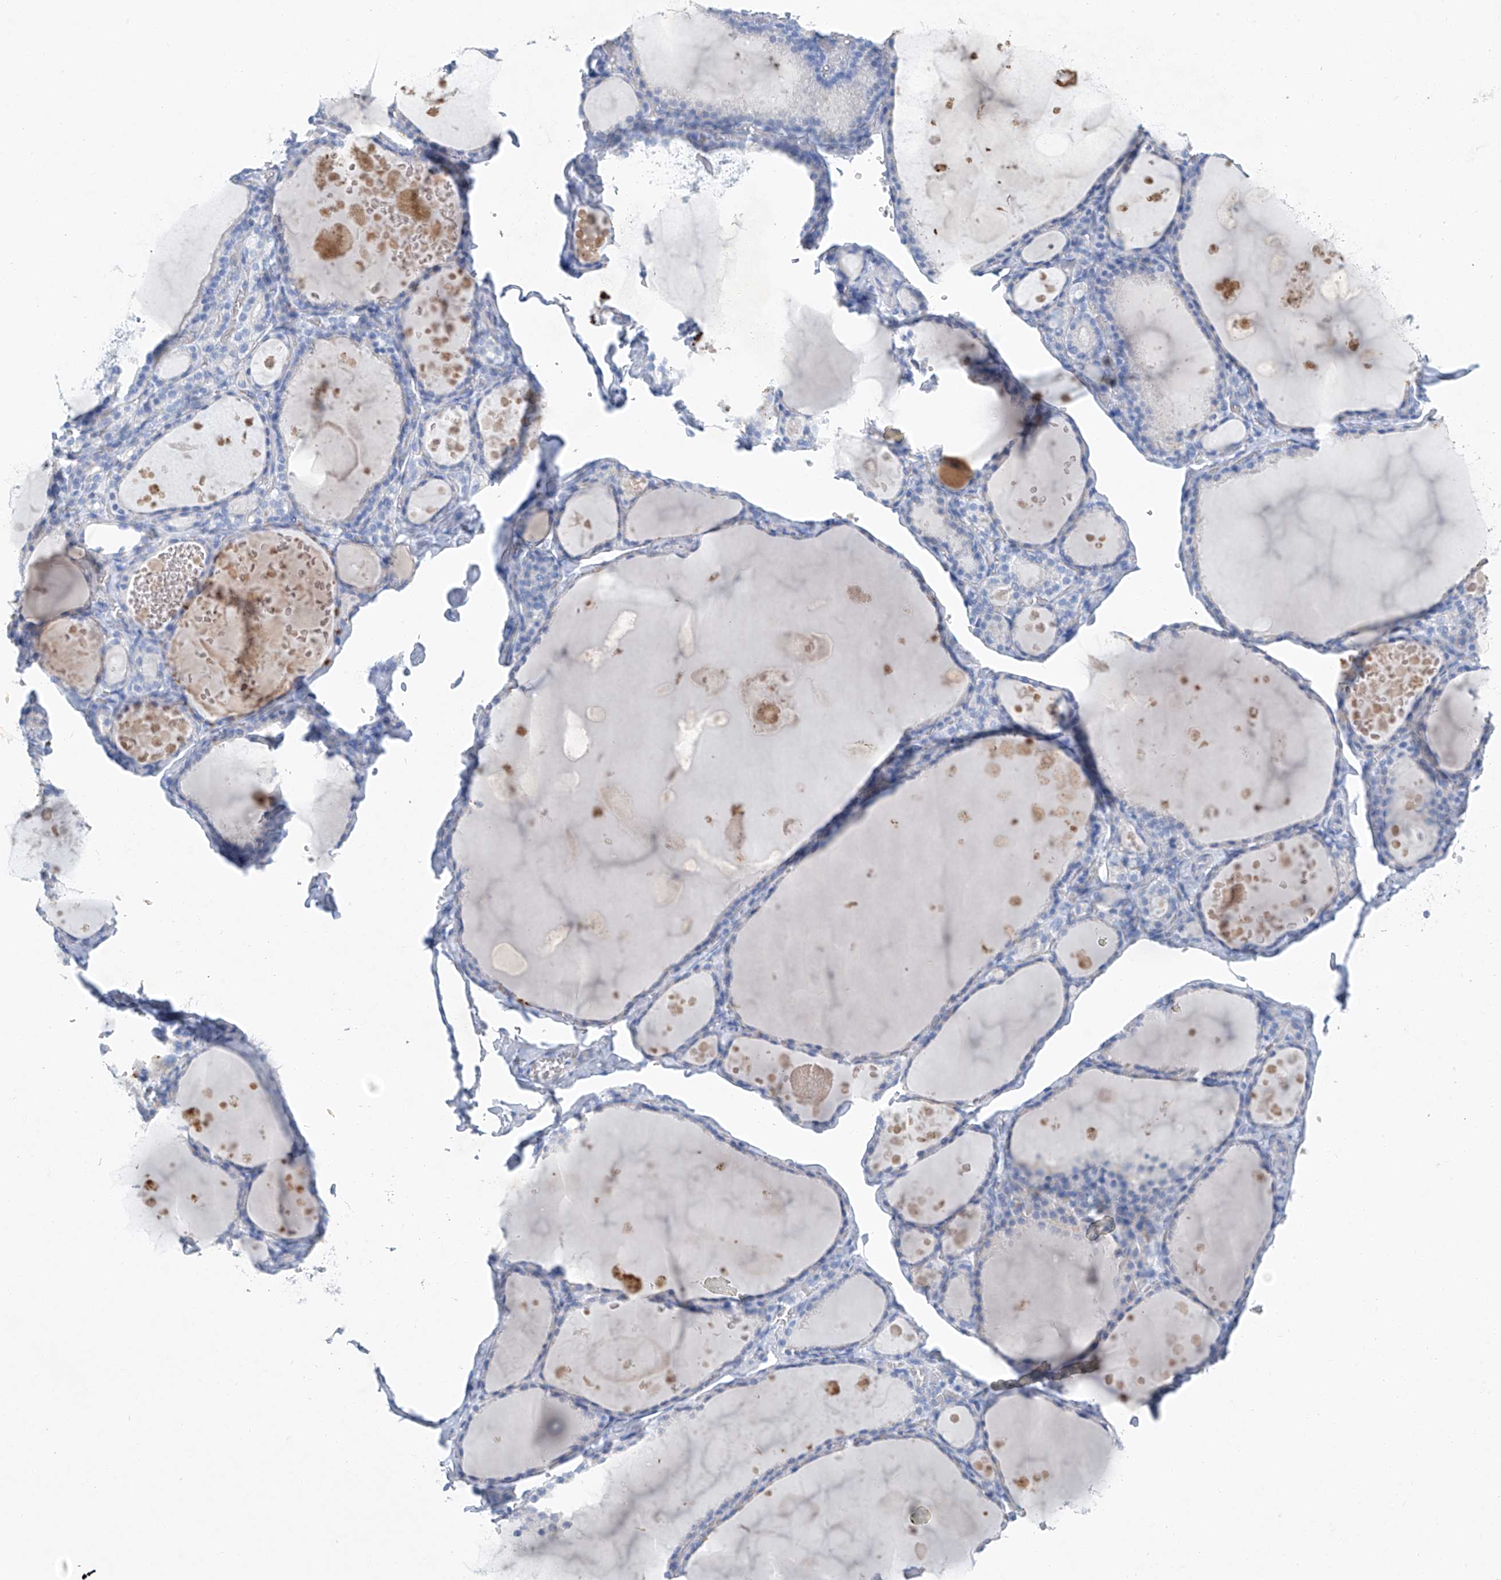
{"staining": {"intensity": "negative", "quantity": "none", "location": "none"}, "tissue": "thyroid gland", "cell_type": "Glandular cells", "image_type": "normal", "snomed": [{"axis": "morphology", "description": "Normal tissue, NOS"}, {"axis": "topography", "description": "Thyroid gland"}], "caption": "Immunohistochemistry of benign thyroid gland shows no positivity in glandular cells.", "gene": "C1orf87", "patient": {"sex": "male", "age": 56}}